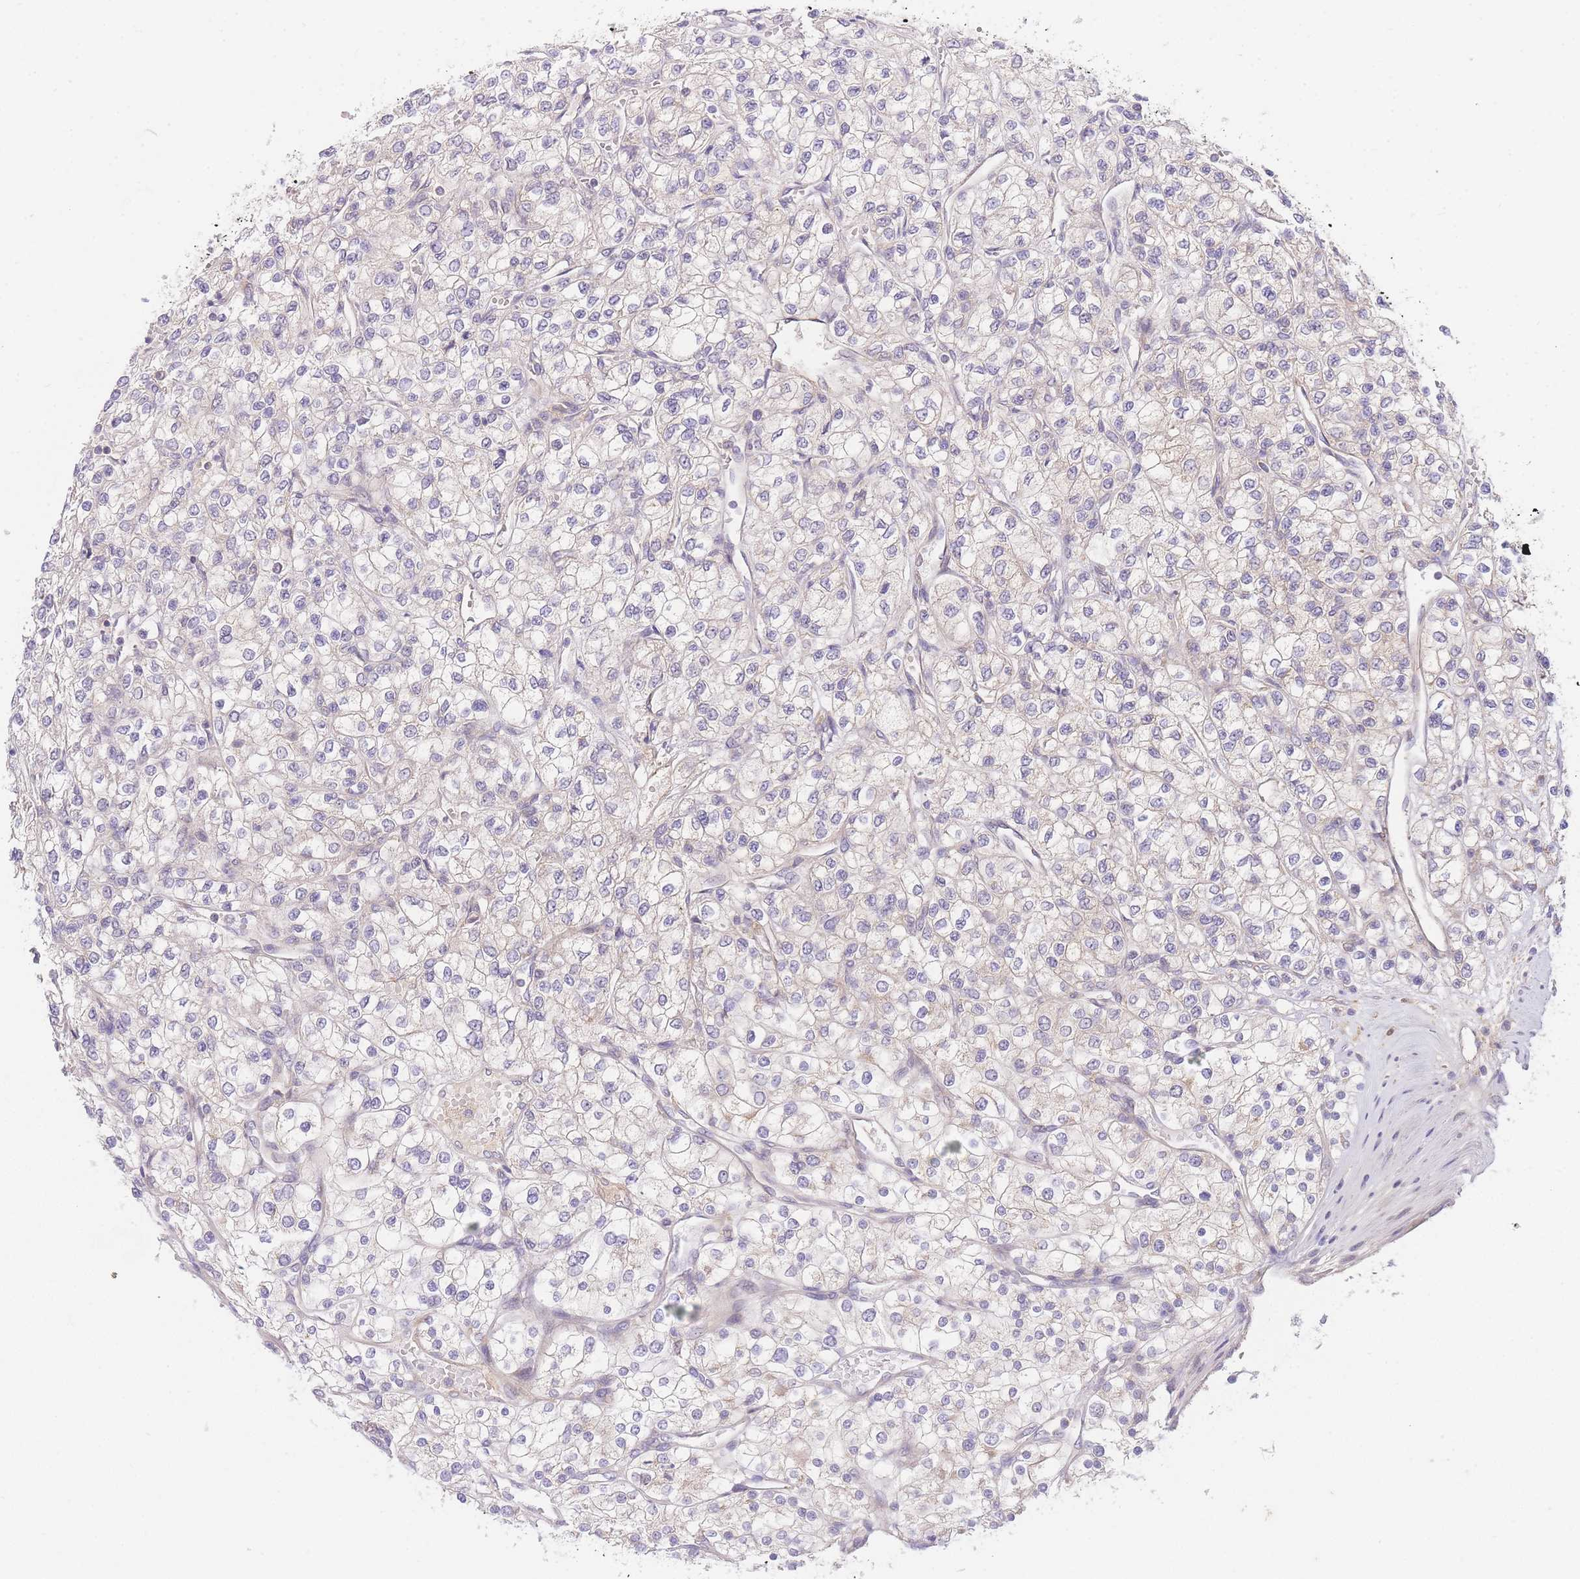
{"staining": {"intensity": "negative", "quantity": "none", "location": "none"}, "tissue": "renal cancer", "cell_type": "Tumor cells", "image_type": "cancer", "snomed": [{"axis": "morphology", "description": "Adenocarcinoma, NOS"}, {"axis": "topography", "description": "Kidney"}], "caption": "The IHC micrograph has no significant expression in tumor cells of renal cancer tissue.", "gene": "SLC25A33", "patient": {"sex": "male", "age": 80}}